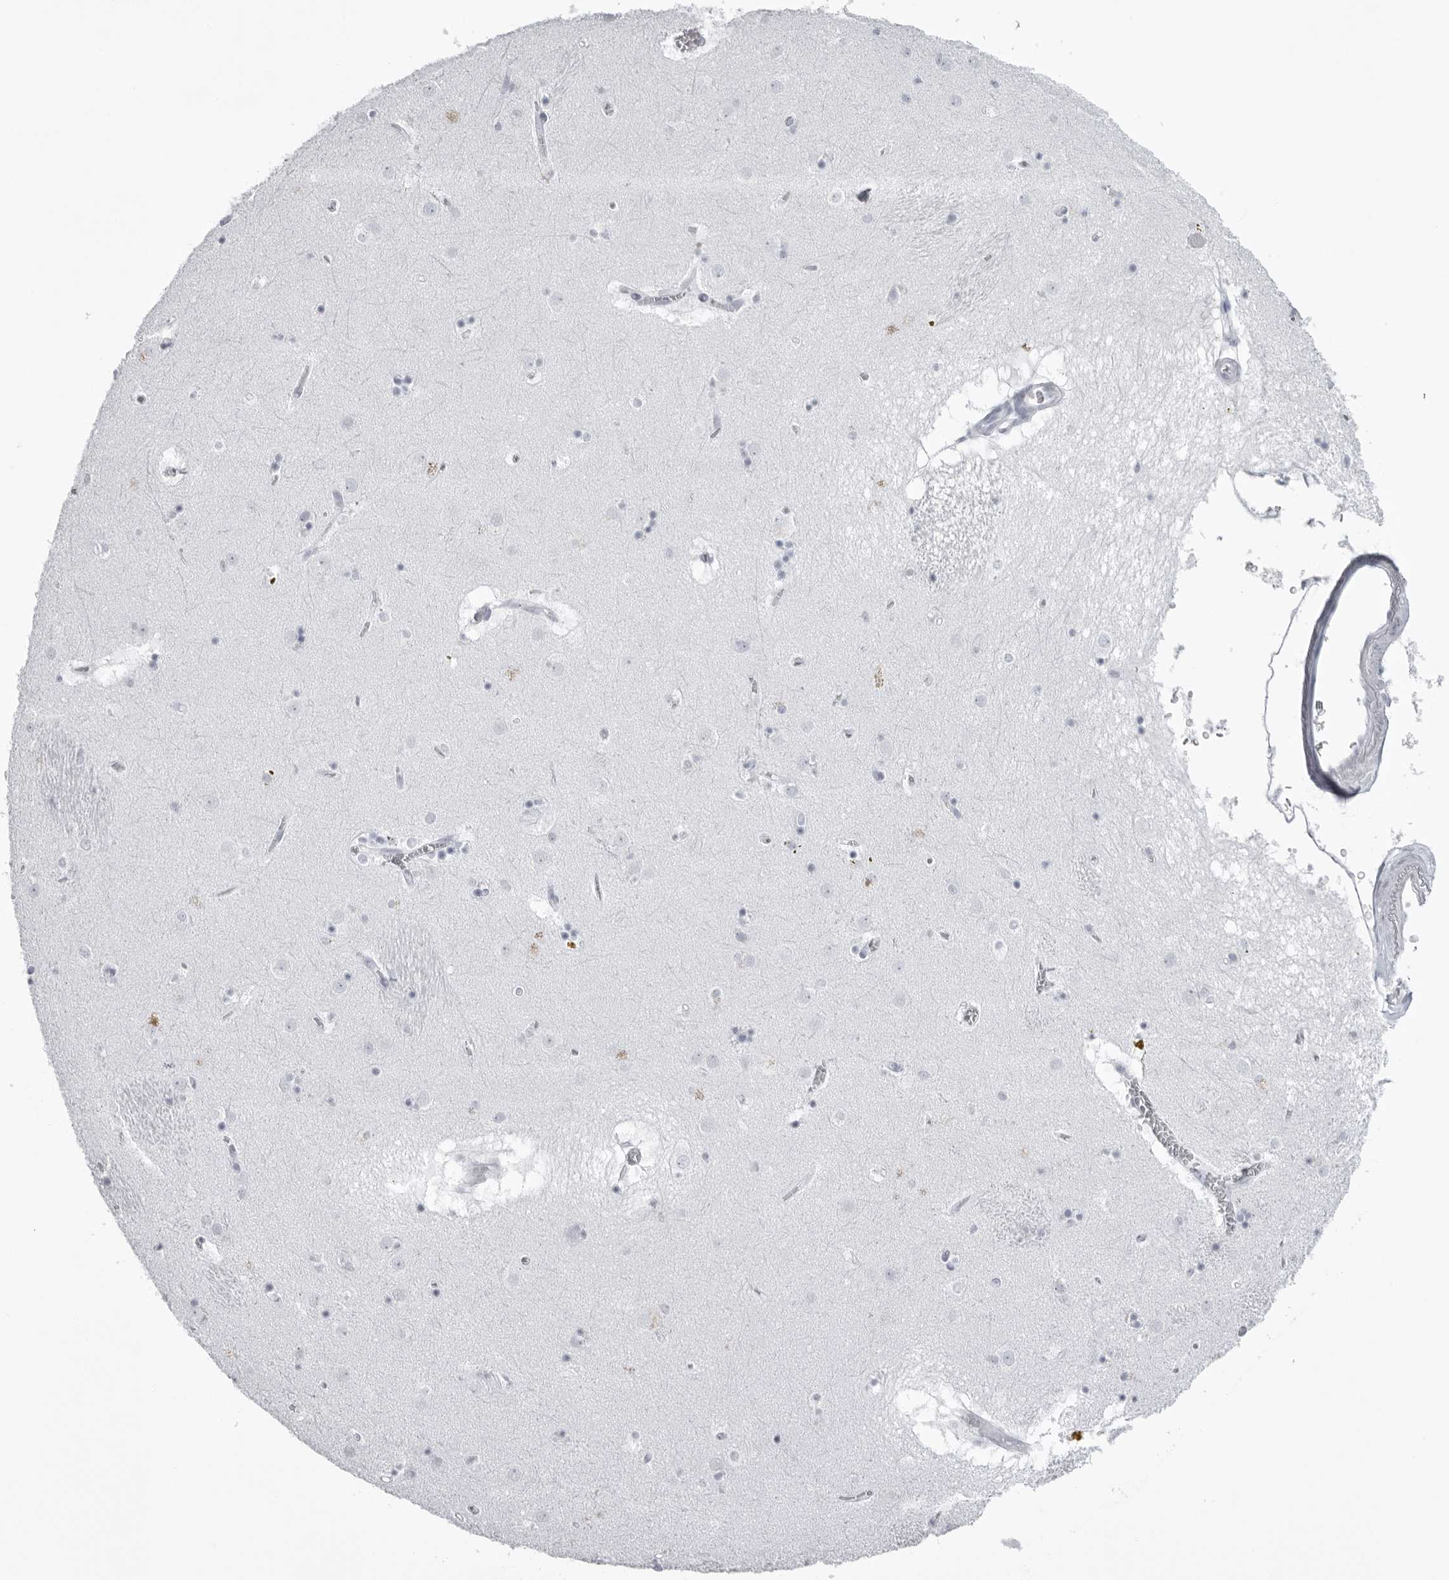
{"staining": {"intensity": "negative", "quantity": "none", "location": "none"}, "tissue": "caudate", "cell_type": "Glial cells", "image_type": "normal", "snomed": [{"axis": "morphology", "description": "Normal tissue, NOS"}, {"axis": "topography", "description": "Lateral ventricle wall"}], "caption": "Immunohistochemical staining of normal human caudate demonstrates no significant expression in glial cells.", "gene": "UROD", "patient": {"sex": "male", "age": 70}}